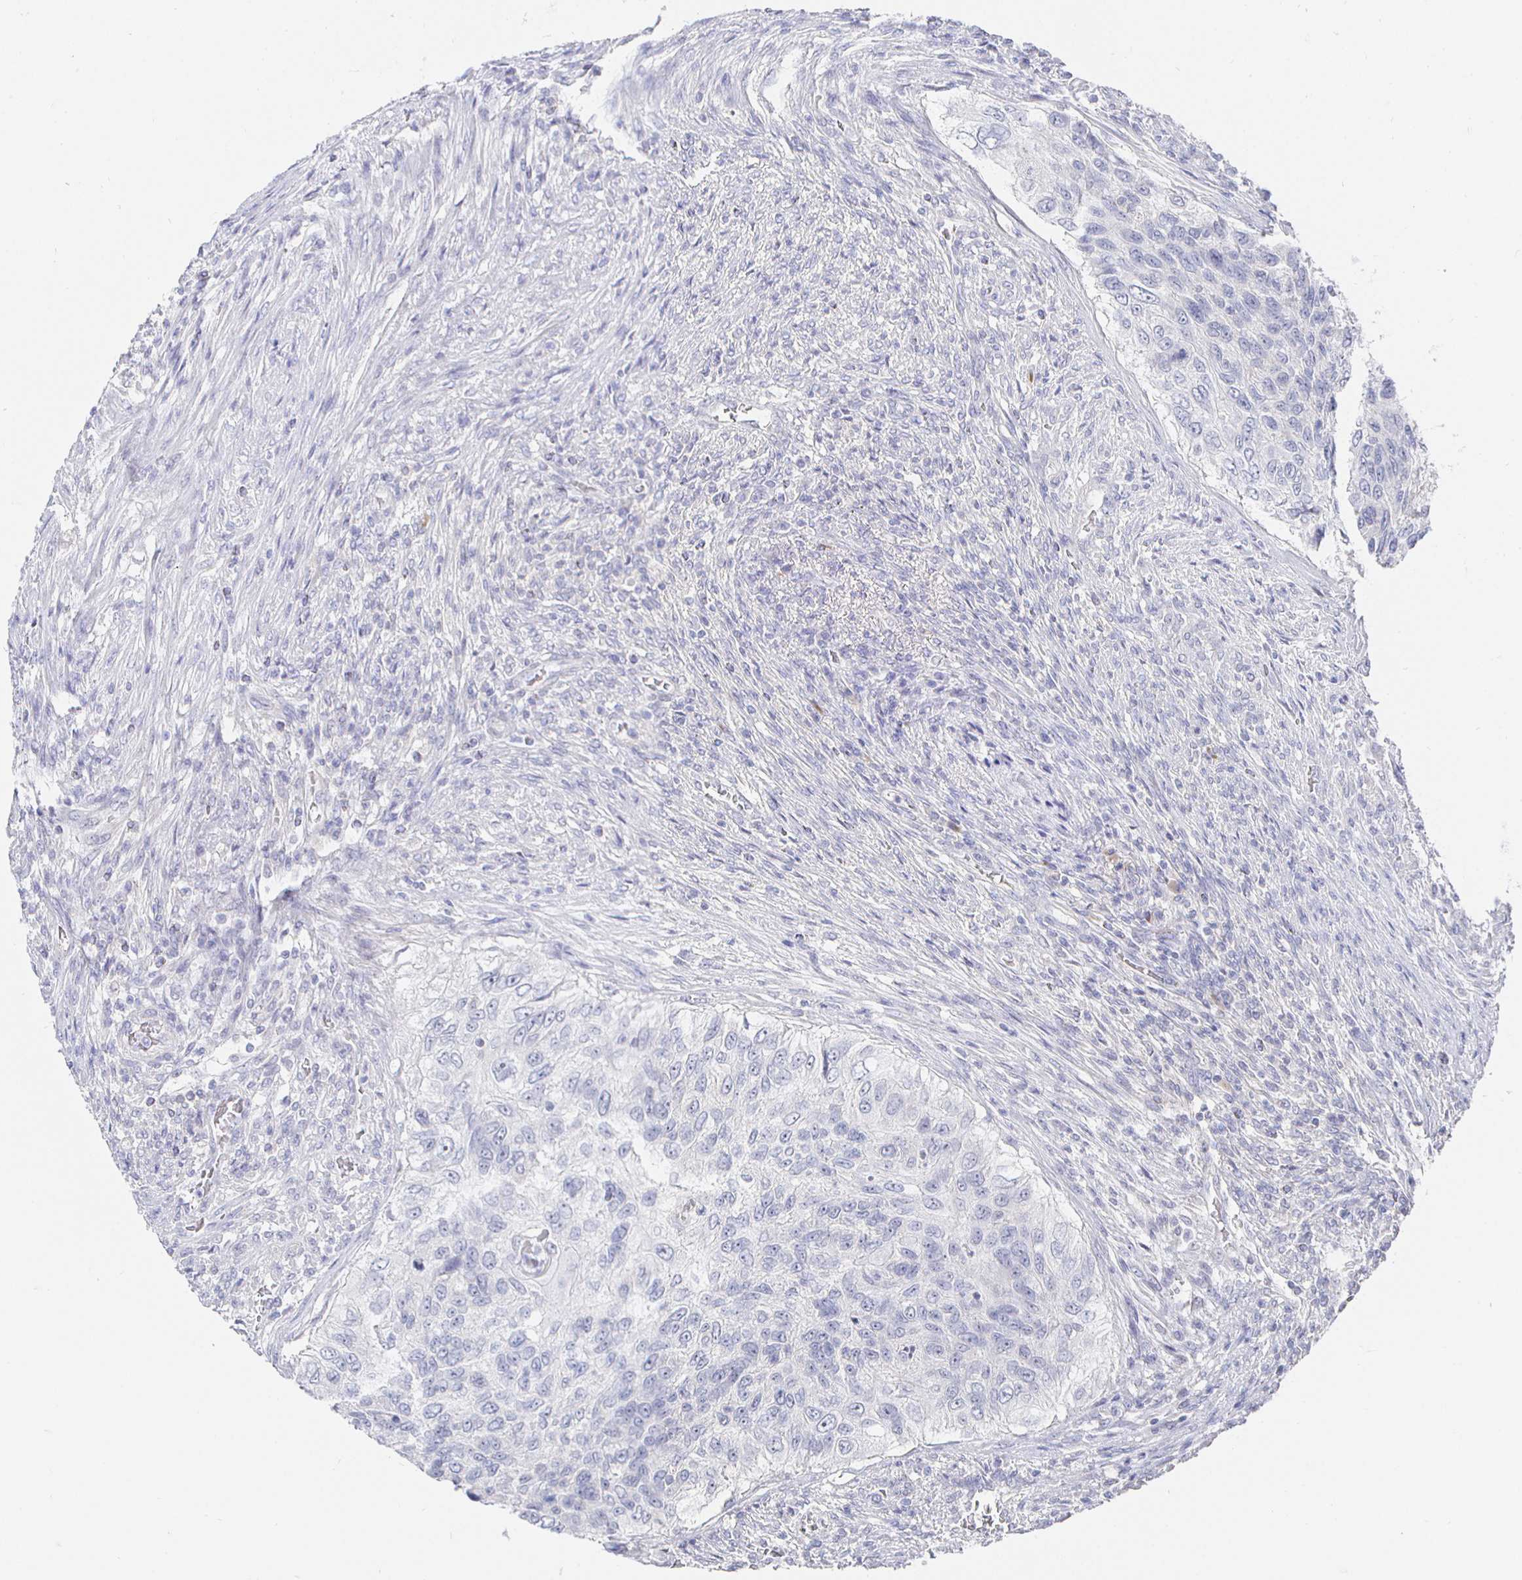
{"staining": {"intensity": "negative", "quantity": "none", "location": "none"}, "tissue": "urothelial cancer", "cell_type": "Tumor cells", "image_type": "cancer", "snomed": [{"axis": "morphology", "description": "Urothelial carcinoma, High grade"}, {"axis": "topography", "description": "Urinary bladder"}], "caption": "Tumor cells show no significant expression in urothelial carcinoma (high-grade).", "gene": "LRRC23", "patient": {"sex": "female", "age": 60}}